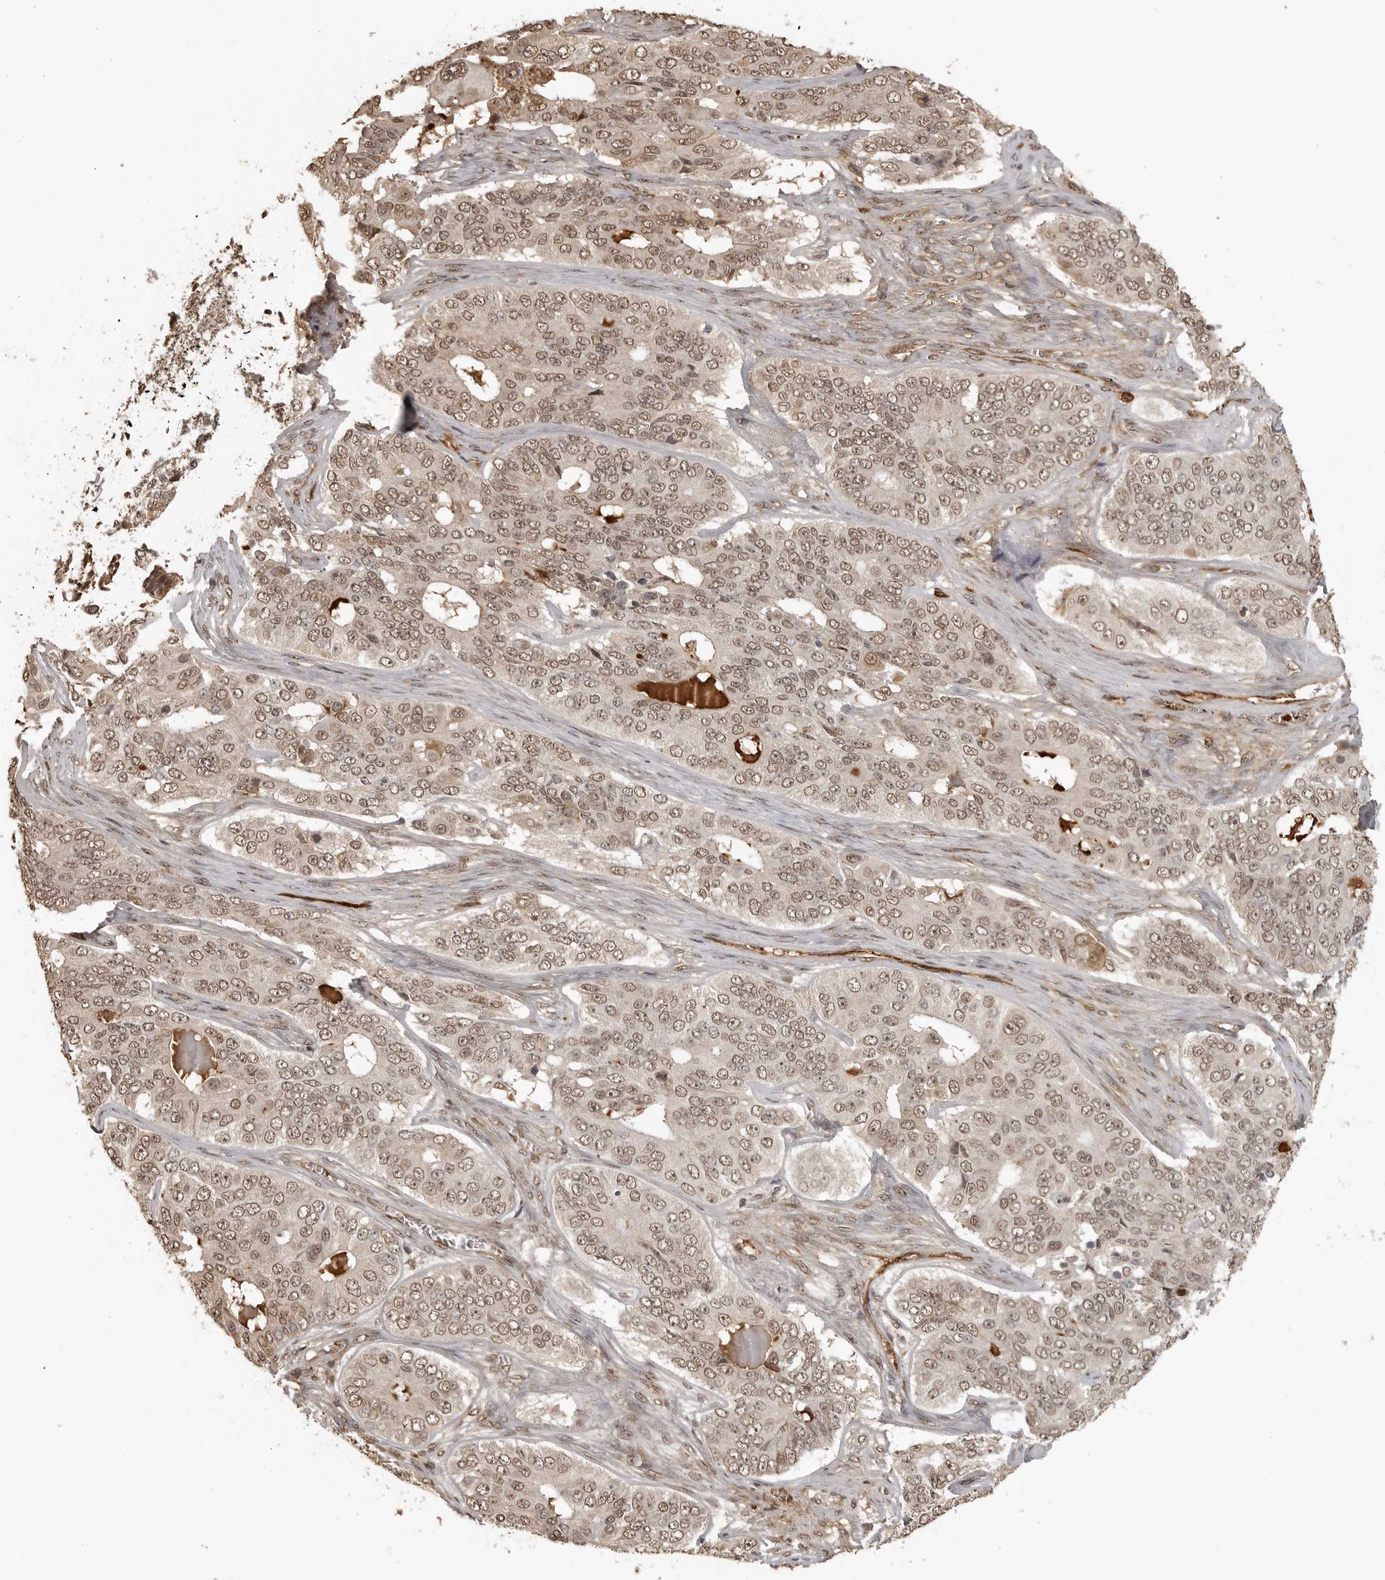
{"staining": {"intensity": "weak", "quantity": ">75%", "location": "nuclear"}, "tissue": "ovarian cancer", "cell_type": "Tumor cells", "image_type": "cancer", "snomed": [{"axis": "morphology", "description": "Carcinoma, endometroid"}, {"axis": "topography", "description": "Ovary"}], "caption": "IHC staining of ovarian endometroid carcinoma, which exhibits low levels of weak nuclear expression in approximately >75% of tumor cells indicating weak nuclear protein expression. The staining was performed using DAB (3,3'-diaminobenzidine) (brown) for protein detection and nuclei were counterstained in hematoxylin (blue).", "gene": "CLOCK", "patient": {"sex": "female", "age": 51}}